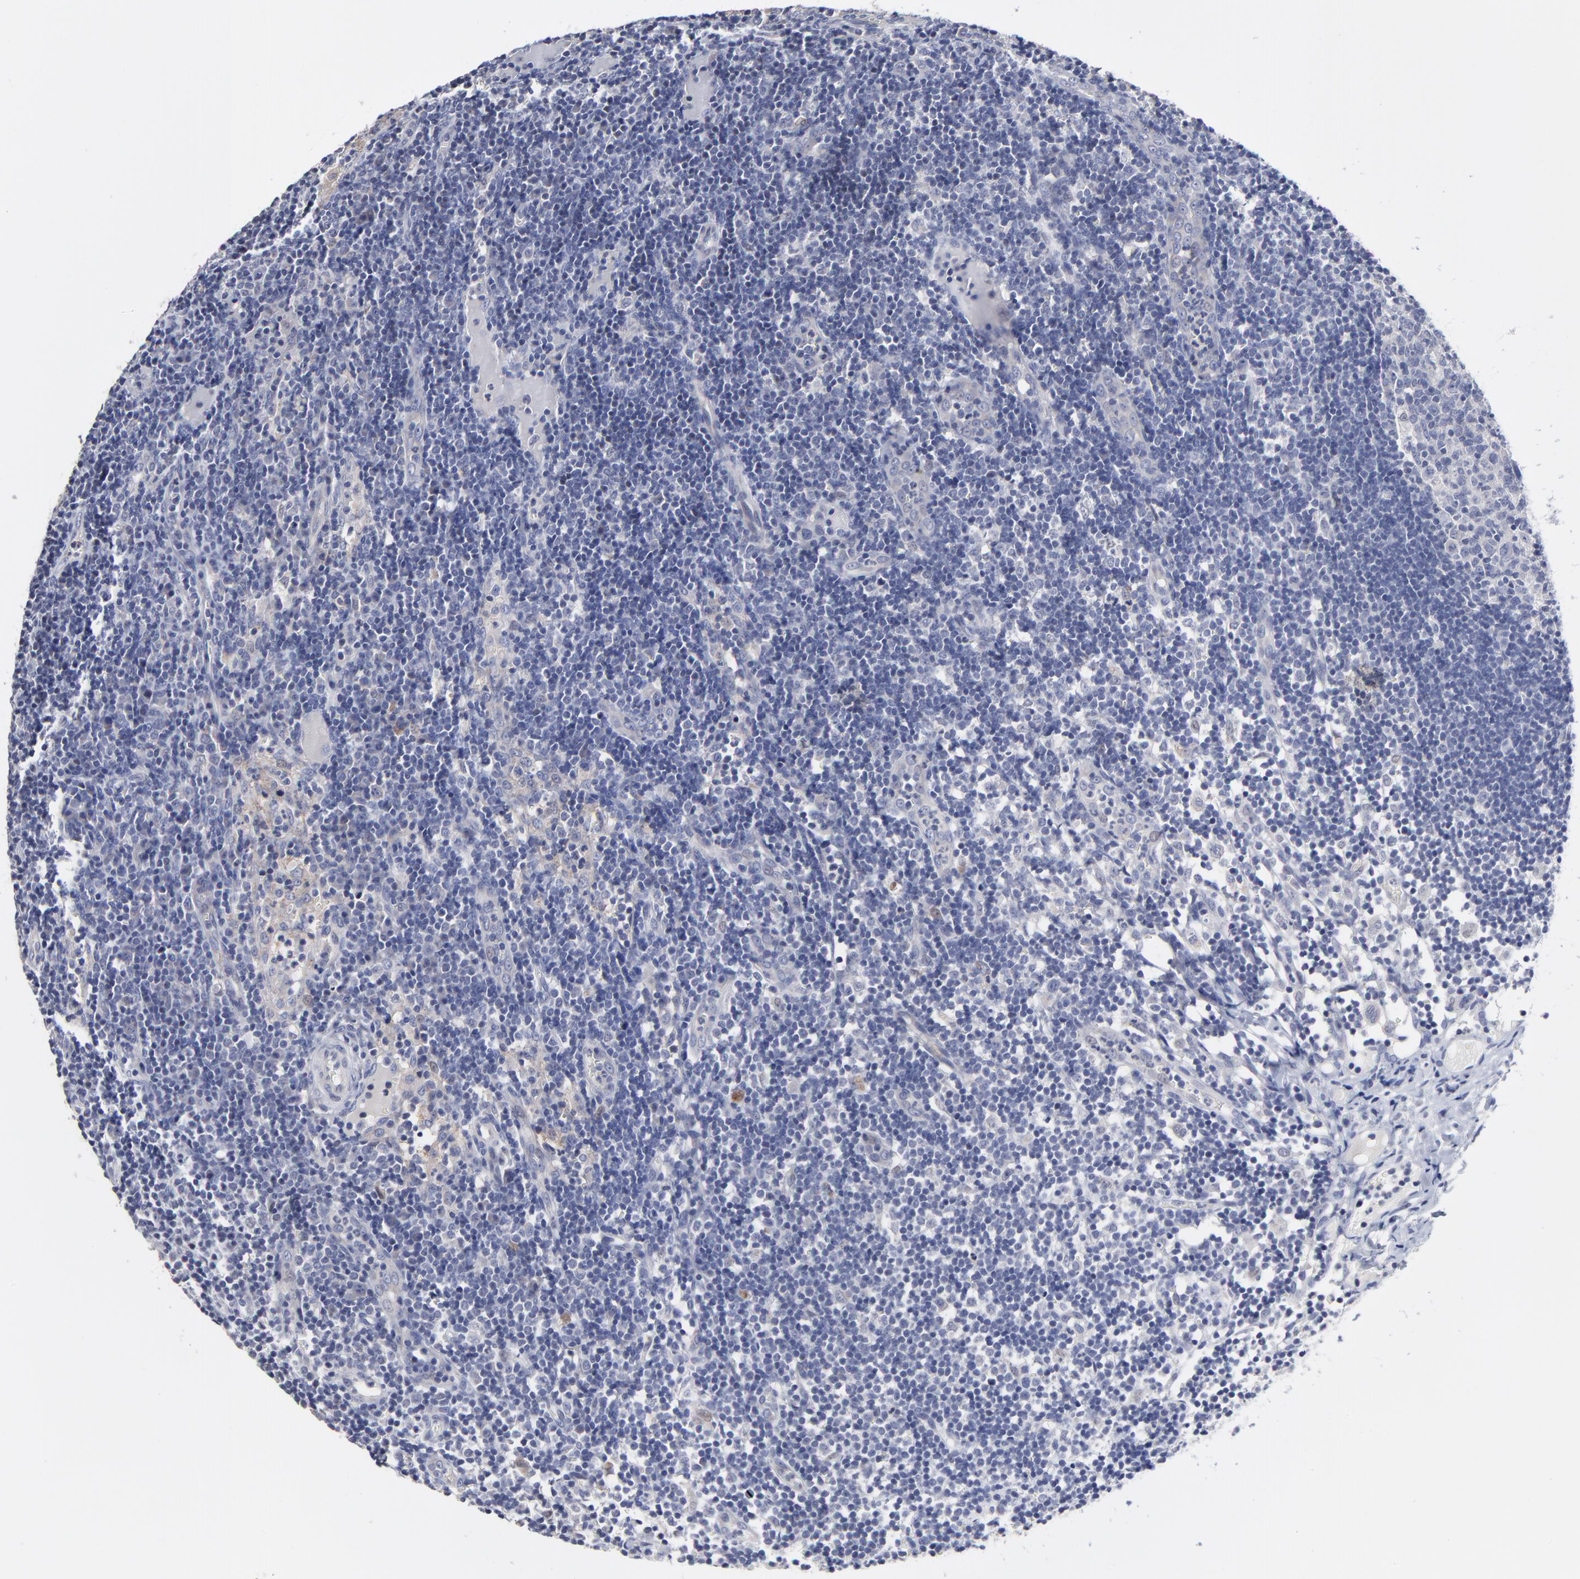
{"staining": {"intensity": "negative", "quantity": "none", "location": "none"}, "tissue": "lymph node", "cell_type": "Germinal center cells", "image_type": "normal", "snomed": [{"axis": "morphology", "description": "Normal tissue, NOS"}, {"axis": "morphology", "description": "Inflammation, NOS"}, {"axis": "topography", "description": "Lymph node"}, {"axis": "topography", "description": "Salivary gland"}], "caption": "Lymph node stained for a protein using IHC displays no expression germinal center cells.", "gene": "CXADR", "patient": {"sex": "male", "age": 3}}